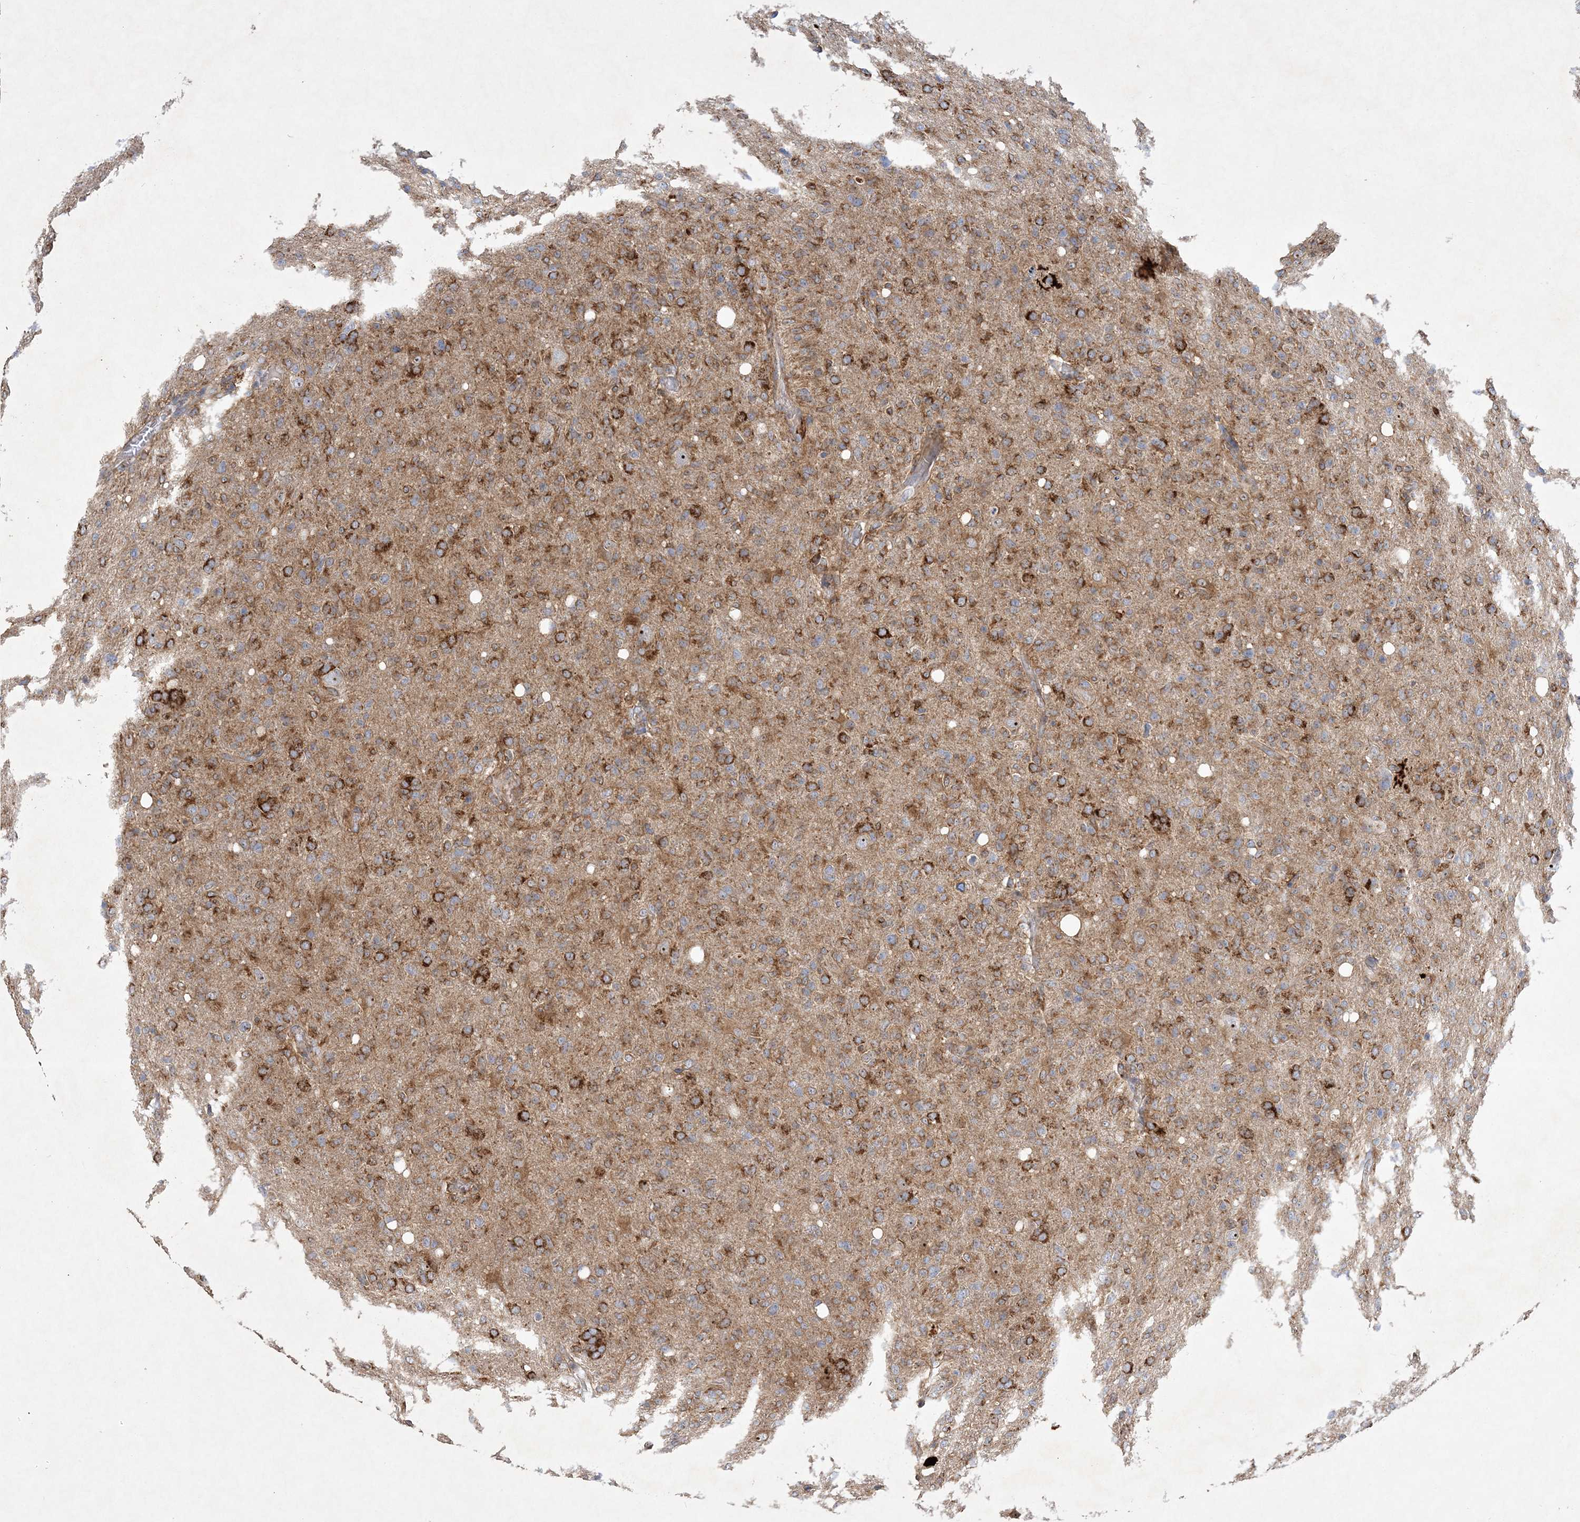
{"staining": {"intensity": "moderate", "quantity": "25%-75%", "location": "cytoplasmic/membranous"}, "tissue": "glioma", "cell_type": "Tumor cells", "image_type": "cancer", "snomed": [{"axis": "morphology", "description": "Glioma, malignant, High grade"}, {"axis": "topography", "description": "Brain"}], "caption": "Protein analysis of malignant glioma (high-grade) tissue shows moderate cytoplasmic/membranous staining in approximately 25%-75% of tumor cells. (DAB (3,3'-diaminobenzidine) IHC with brightfield microscopy, high magnification).", "gene": "FEZ2", "patient": {"sex": "female", "age": 57}}